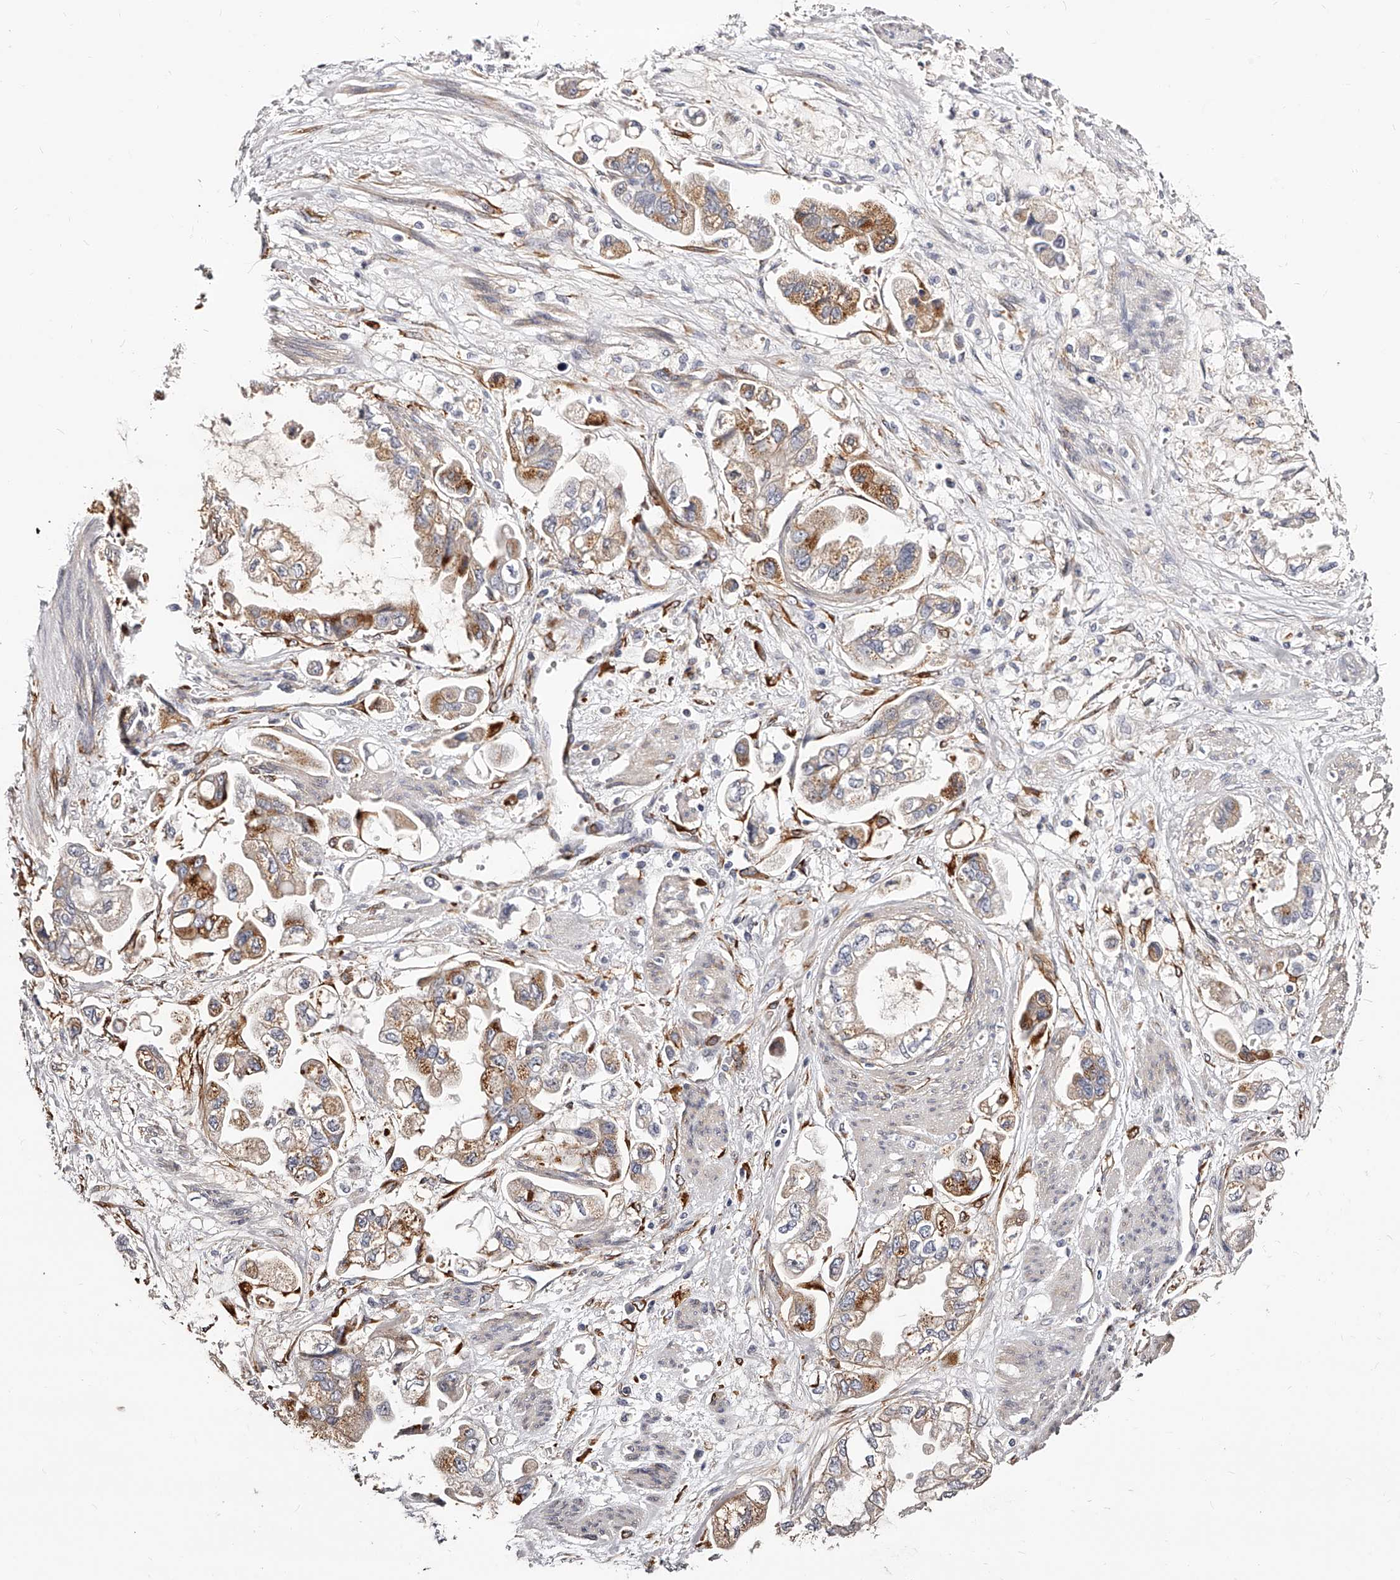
{"staining": {"intensity": "moderate", "quantity": "<25%", "location": "cytoplasmic/membranous"}, "tissue": "stomach cancer", "cell_type": "Tumor cells", "image_type": "cancer", "snomed": [{"axis": "morphology", "description": "Adenocarcinoma, NOS"}, {"axis": "topography", "description": "Stomach"}], "caption": "Immunohistochemistry (IHC) histopathology image of stomach cancer (adenocarcinoma) stained for a protein (brown), which demonstrates low levels of moderate cytoplasmic/membranous positivity in about <25% of tumor cells.", "gene": "CD82", "patient": {"sex": "male", "age": 62}}